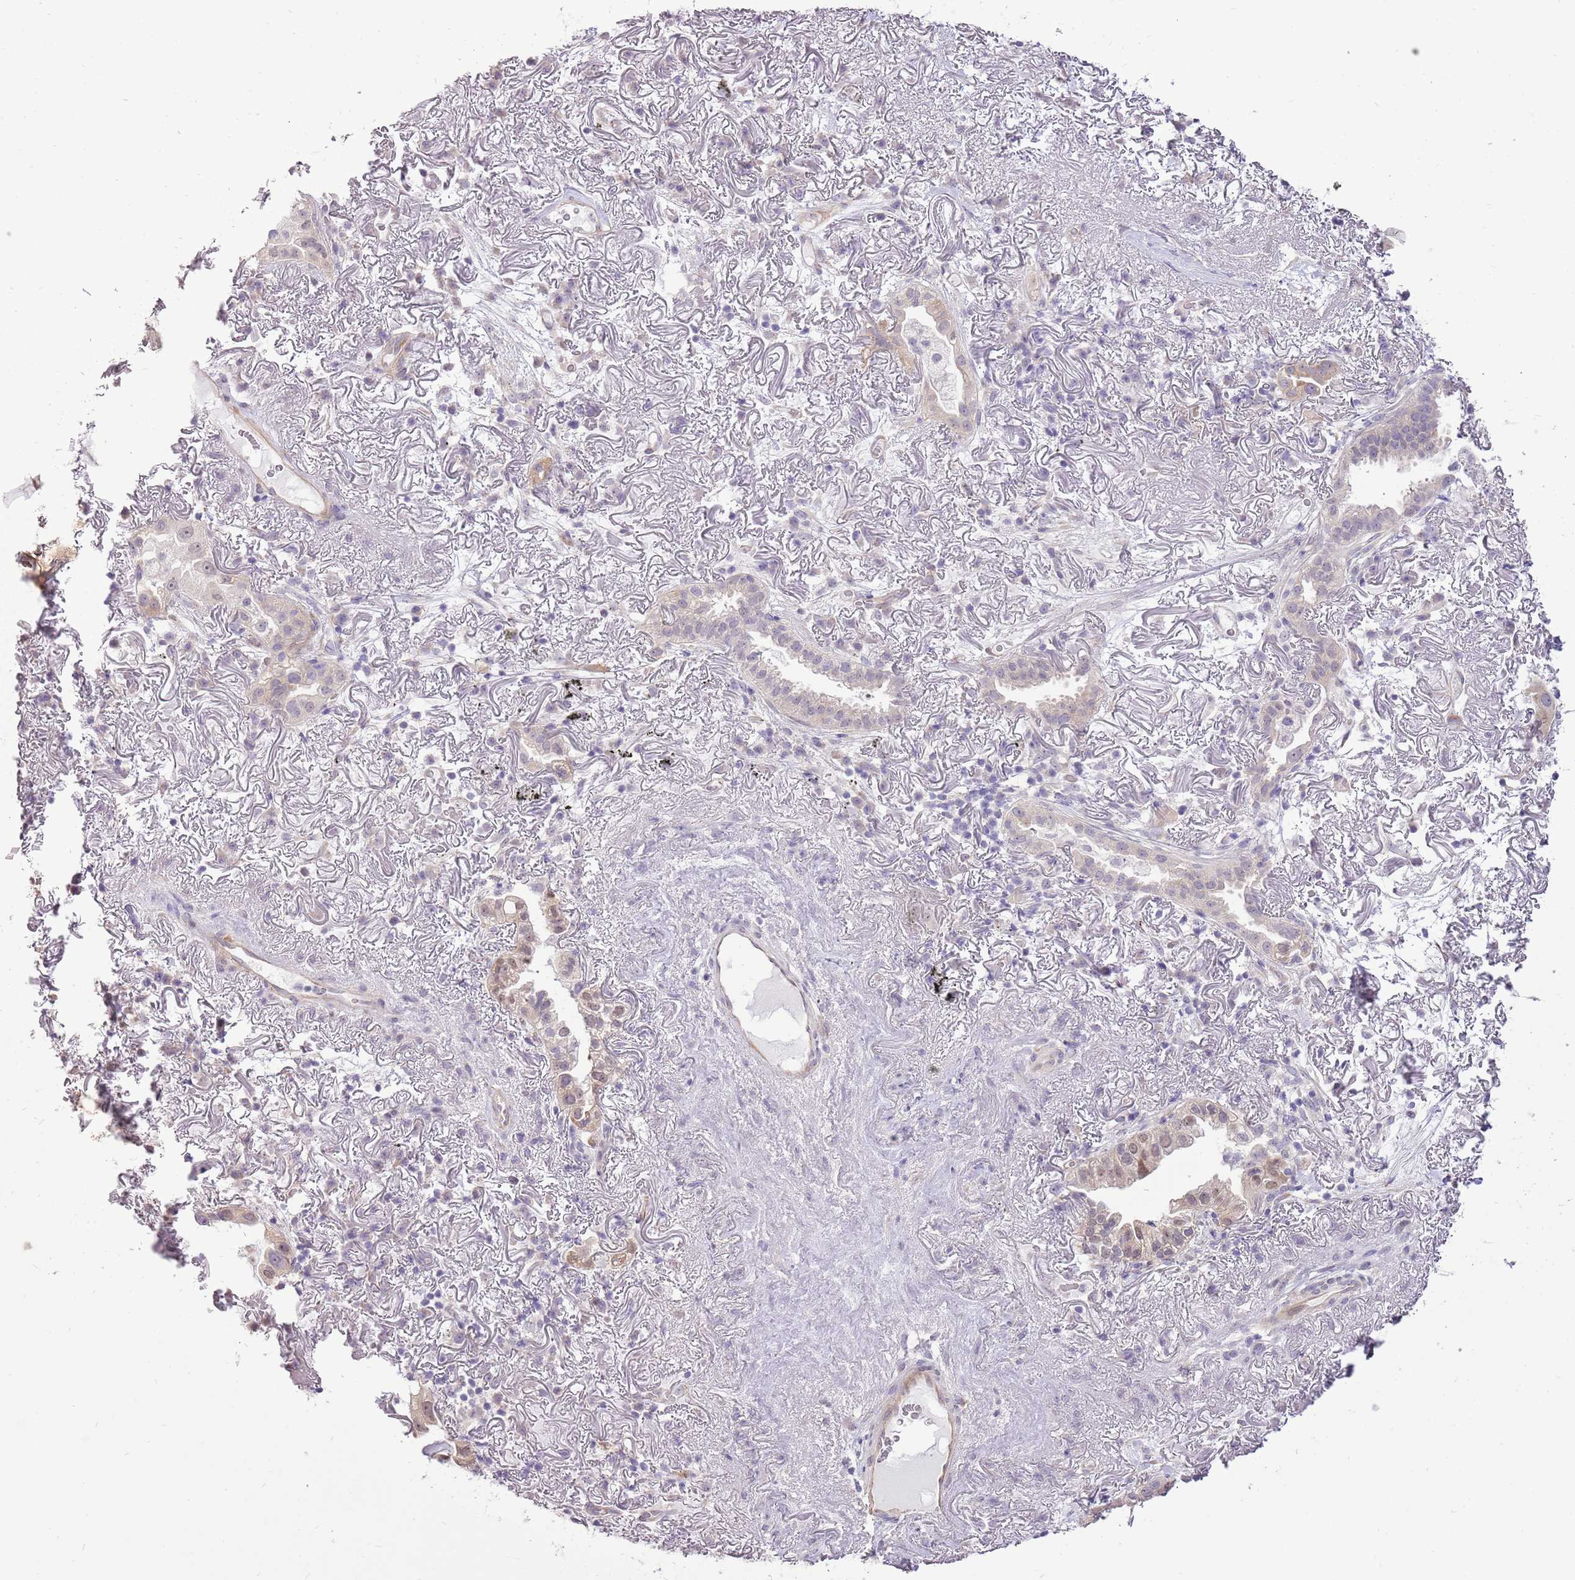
{"staining": {"intensity": "weak", "quantity": "<25%", "location": "cytoplasmic/membranous,nuclear"}, "tissue": "lung cancer", "cell_type": "Tumor cells", "image_type": "cancer", "snomed": [{"axis": "morphology", "description": "Adenocarcinoma, NOS"}, {"axis": "topography", "description": "Lung"}], "caption": "Immunohistochemistry (IHC) micrograph of adenocarcinoma (lung) stained for a protein (brown), which demonstrates no expression in tumor cells.", "gene": "UGGT2", "patient": {"sex": "female", "age": 69}}